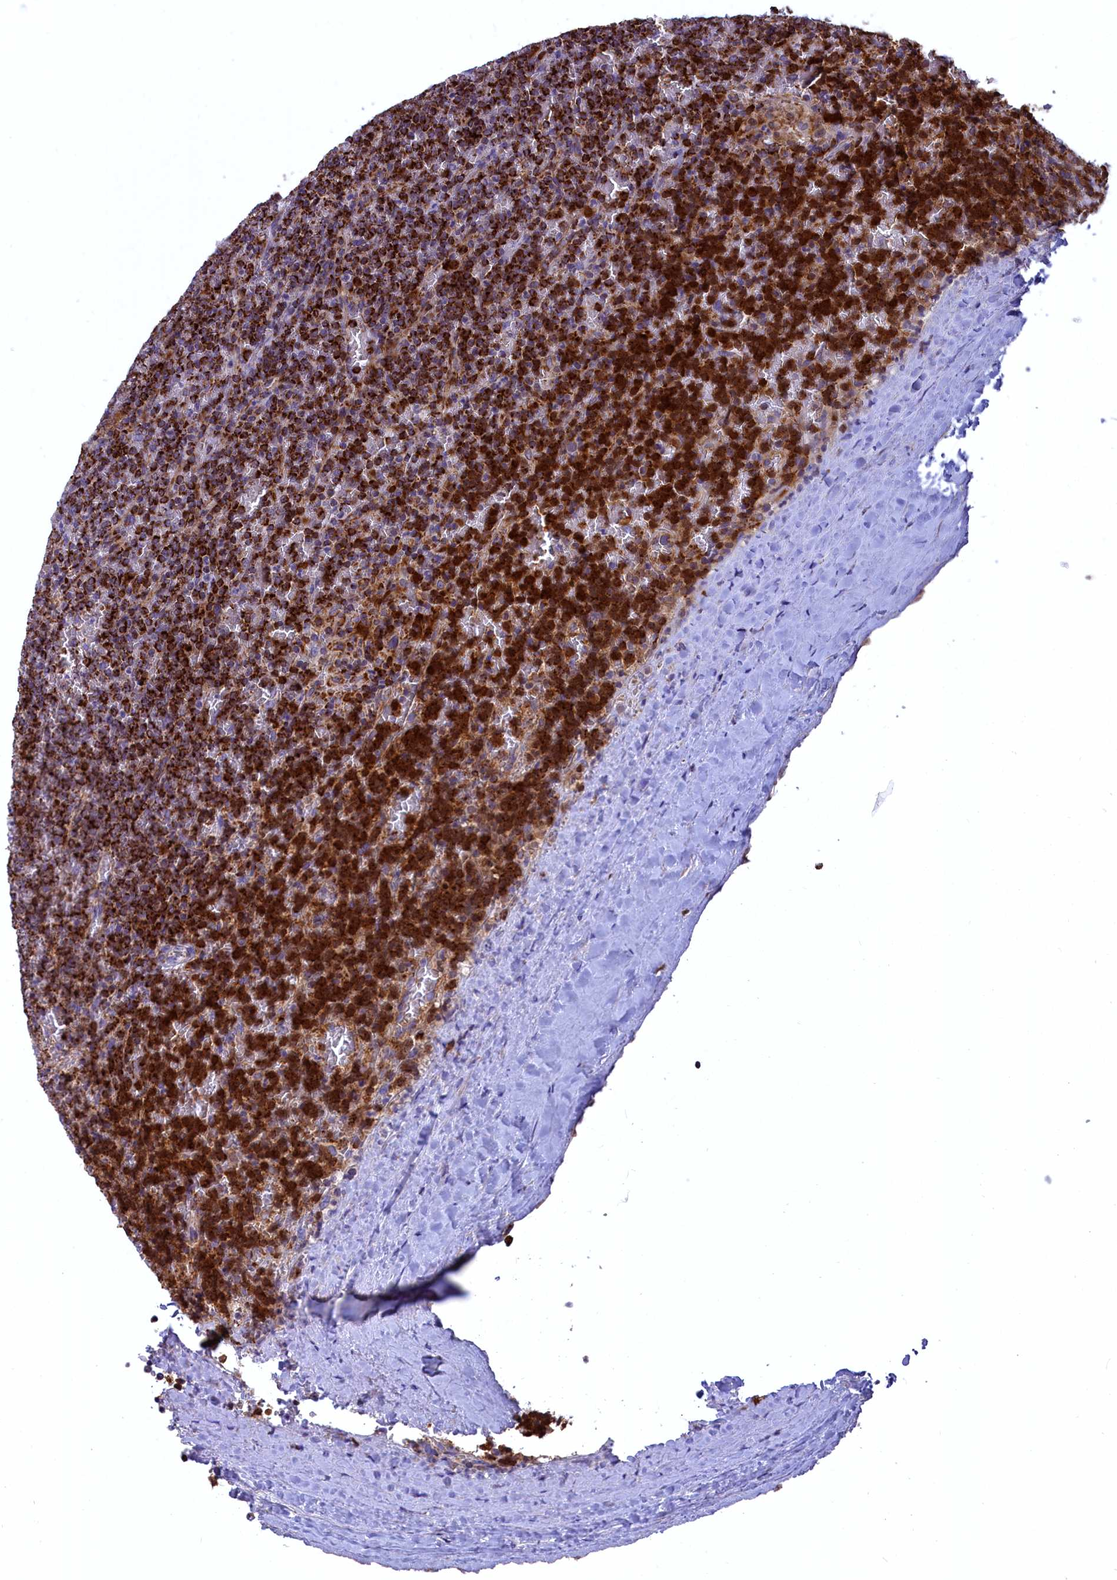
{"staining": {"intensity": "strong", "quantity": ">75%", "location": "cytoplasmic/membranous"}, "tissue": "lymphoma", "cell_type": "Tumor cells", "image_type": "cancer", "snomed": [{"axis": "morphology", "description": "Malignant lymphoma, non-Hodgkin's type, Low grade"}, {"axis": "topography", "description": "Spleen"}], "caption": "Protein staining reveals strong cytoplasmic/membranous expression in approximately >75% of tumor cells in lymphoma.", "gene": "COX17", "patient": {"sex": "female", "age": 19}}